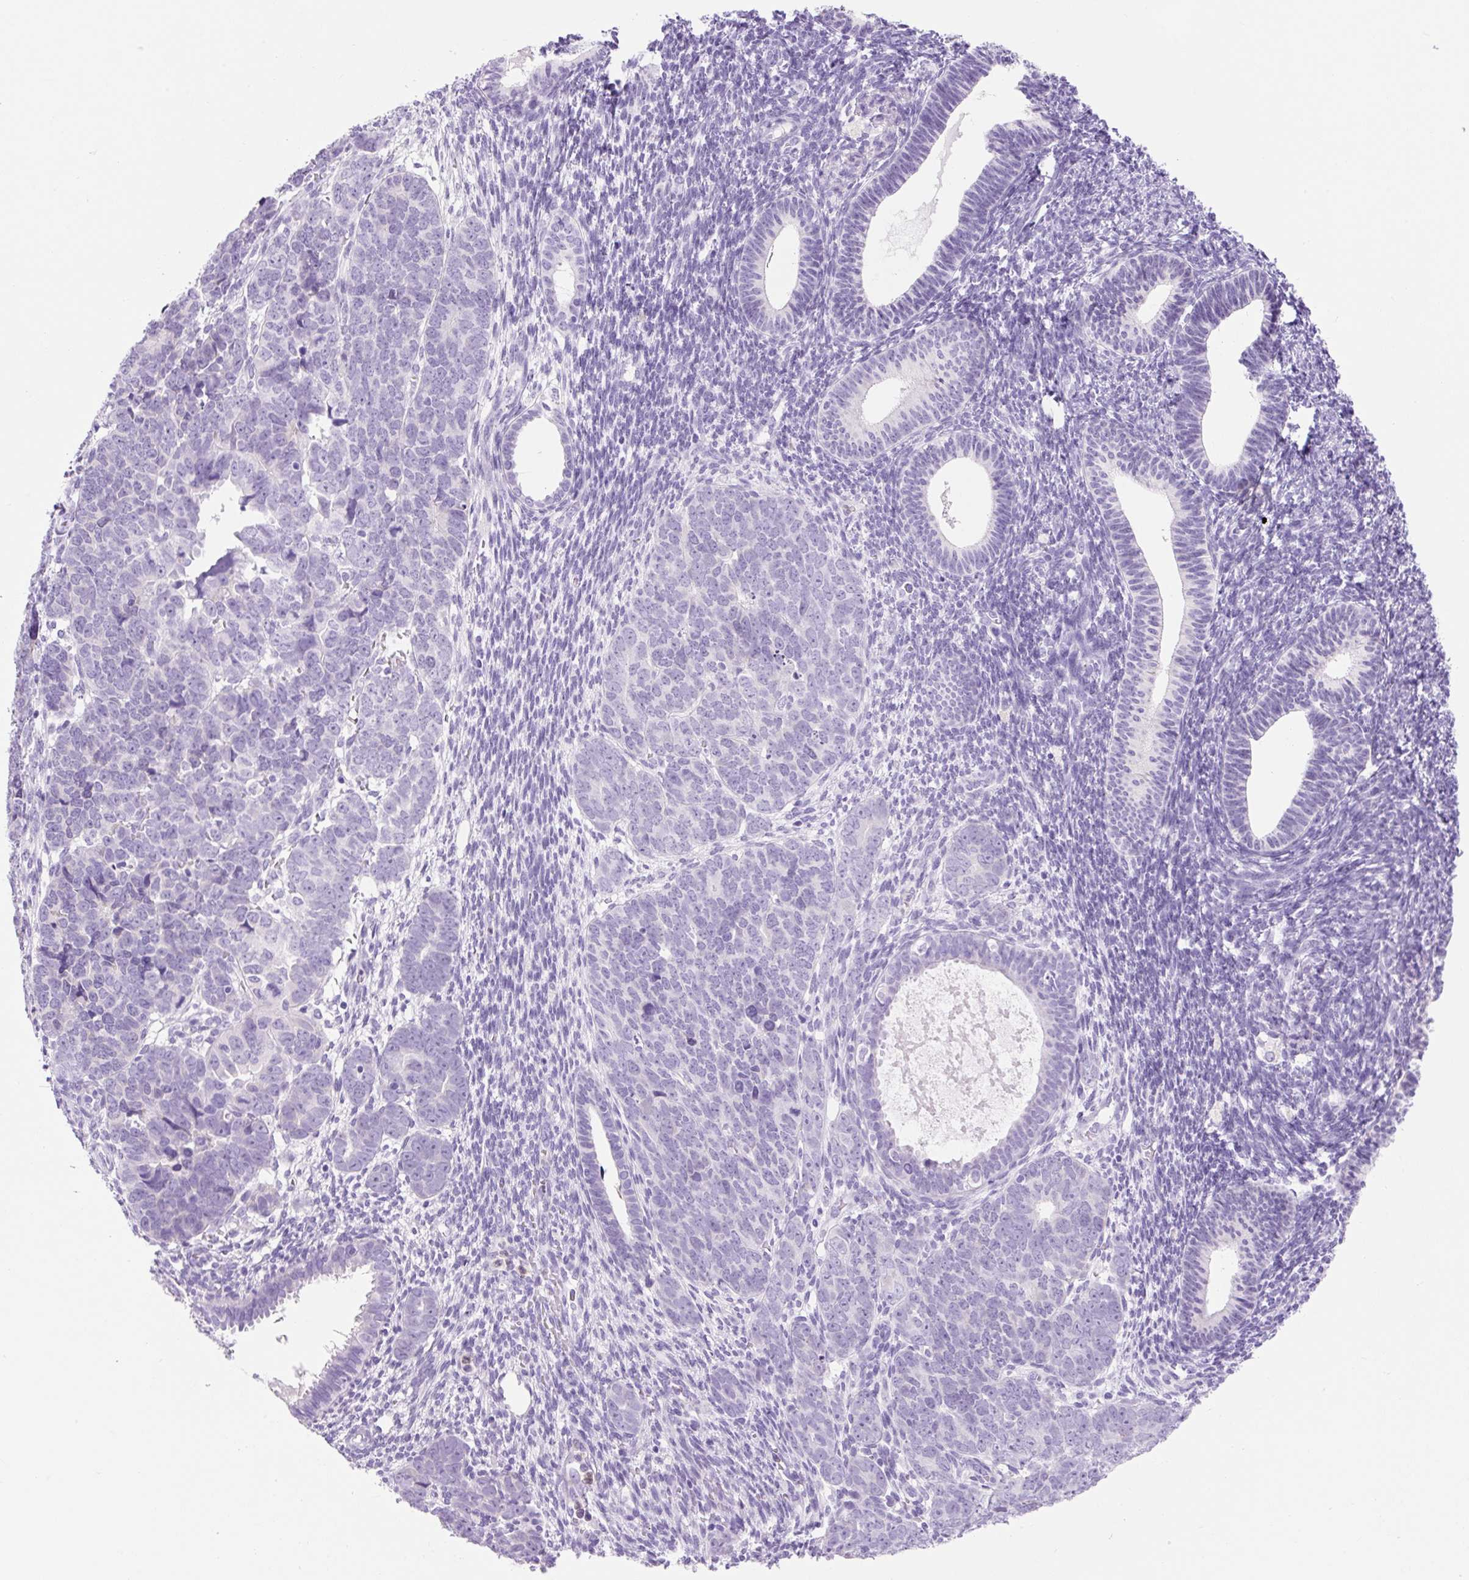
{"staining": {"intensity": "negative", "quantity": "none", "location": "none"}, "tissue": "endometrial cancer", "cell_type": "Tumor cells", "image_type": "cancer", "snomed": [{"axis": "morphology", "description": "Adenocarcinoma, NOS"}, {"axis": "topography", "description": "Endometrium"}], "caption": "A high-resolution image shows immunohistochemistry staining of endometrial cancer, which shows no significant positivity in tumor cells.", "gene": "SLC25A40", "patient": {"sex": "female", "age": 82}}